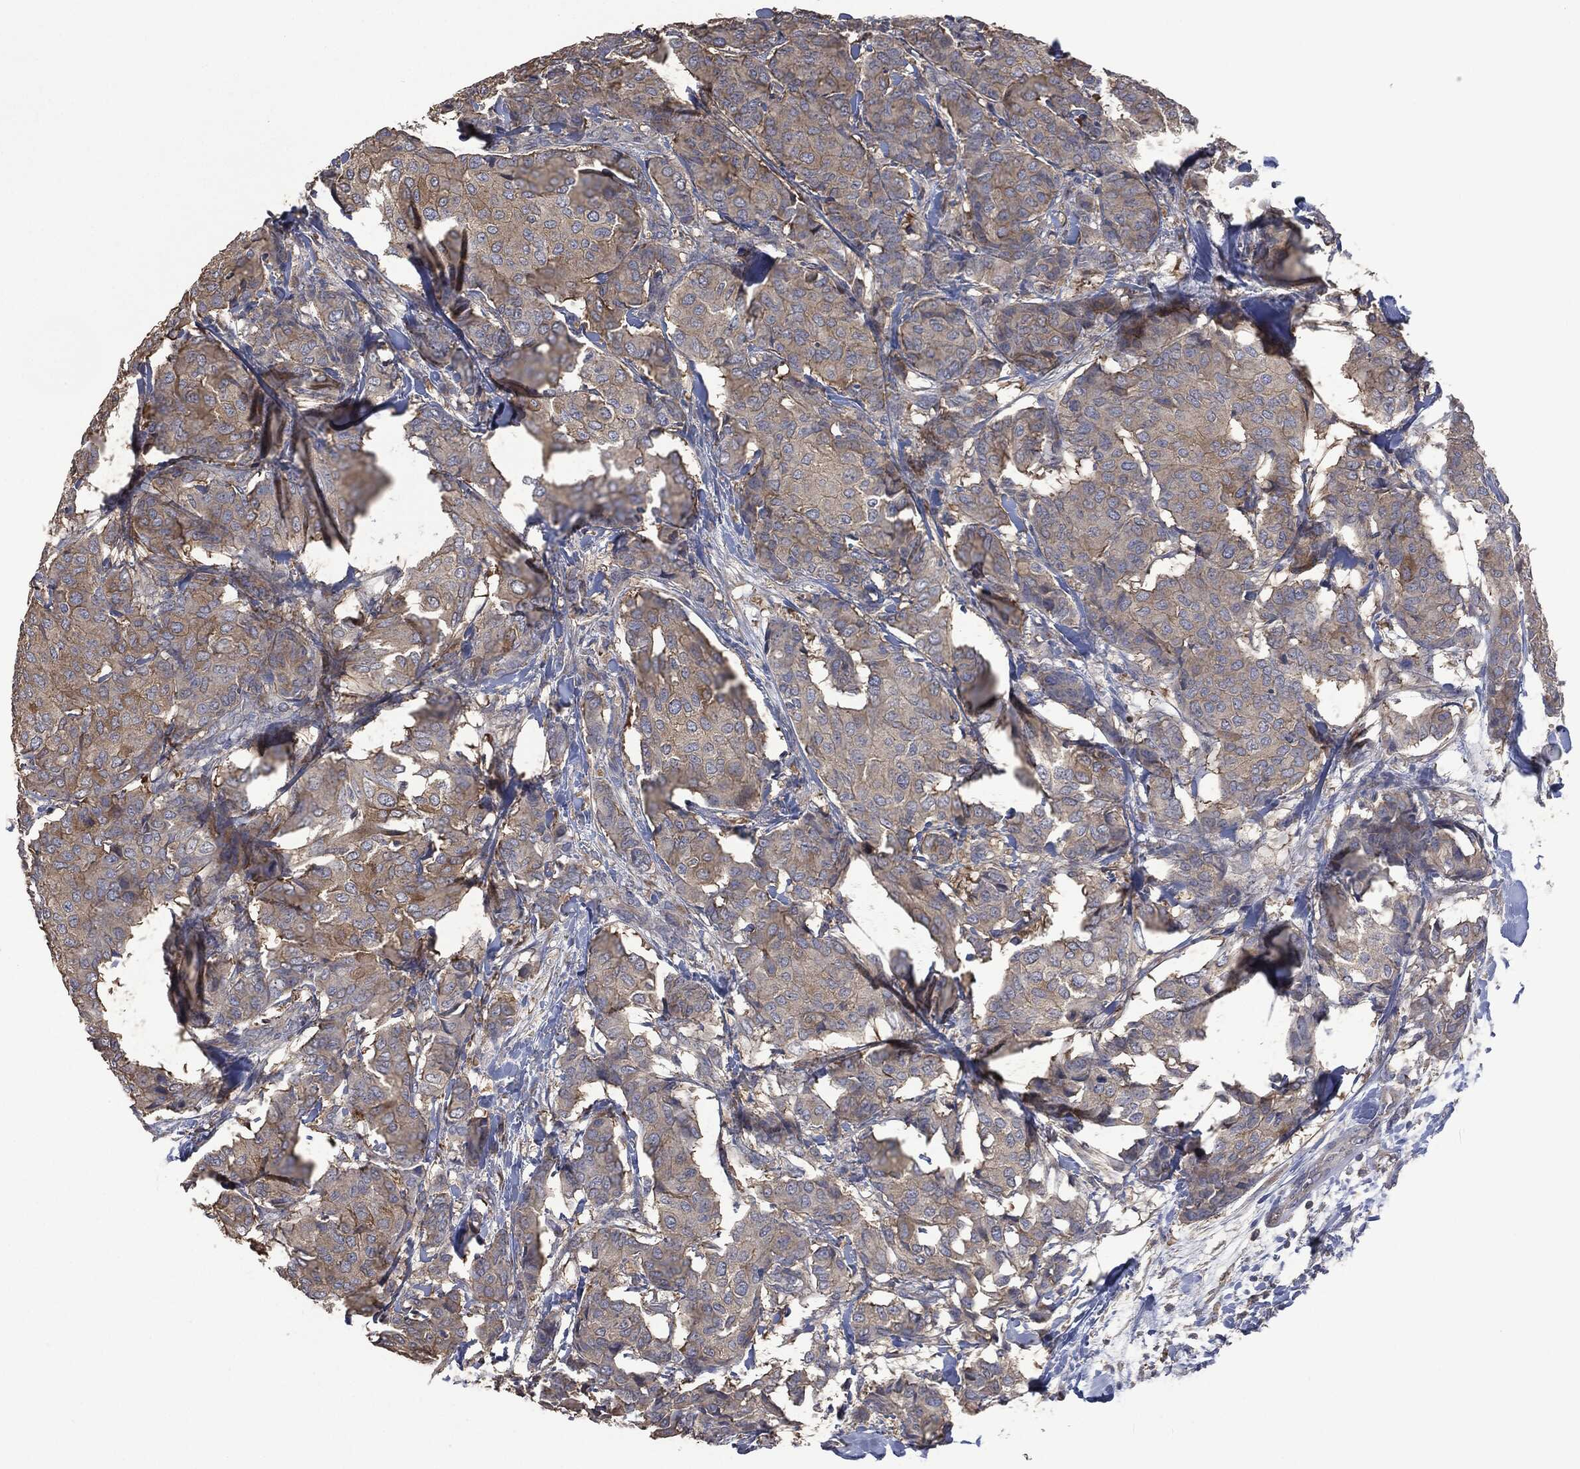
{"staining": {"intensity": "moderate", "quantity": "25%-75%", "location": "cytoplasmic/membranous"}, "tissue": "breast cancer", "cell_type": "Tumor cells", "image_type": "cancer", "snomed": [{"axis": "morphology", "description": "Duct carcinoma"}, {"axis": "topography", "description": "Breast"}], "caption": "This photomicrograph displays immunohistochemistry (IHC) staining of human breast cancer, with medium moderate cytoplasmic/membranous positivity in about 25%-75% of tumor cells.", "gene": "MSLN", "patient": {"sex": "female", "age": 75}}